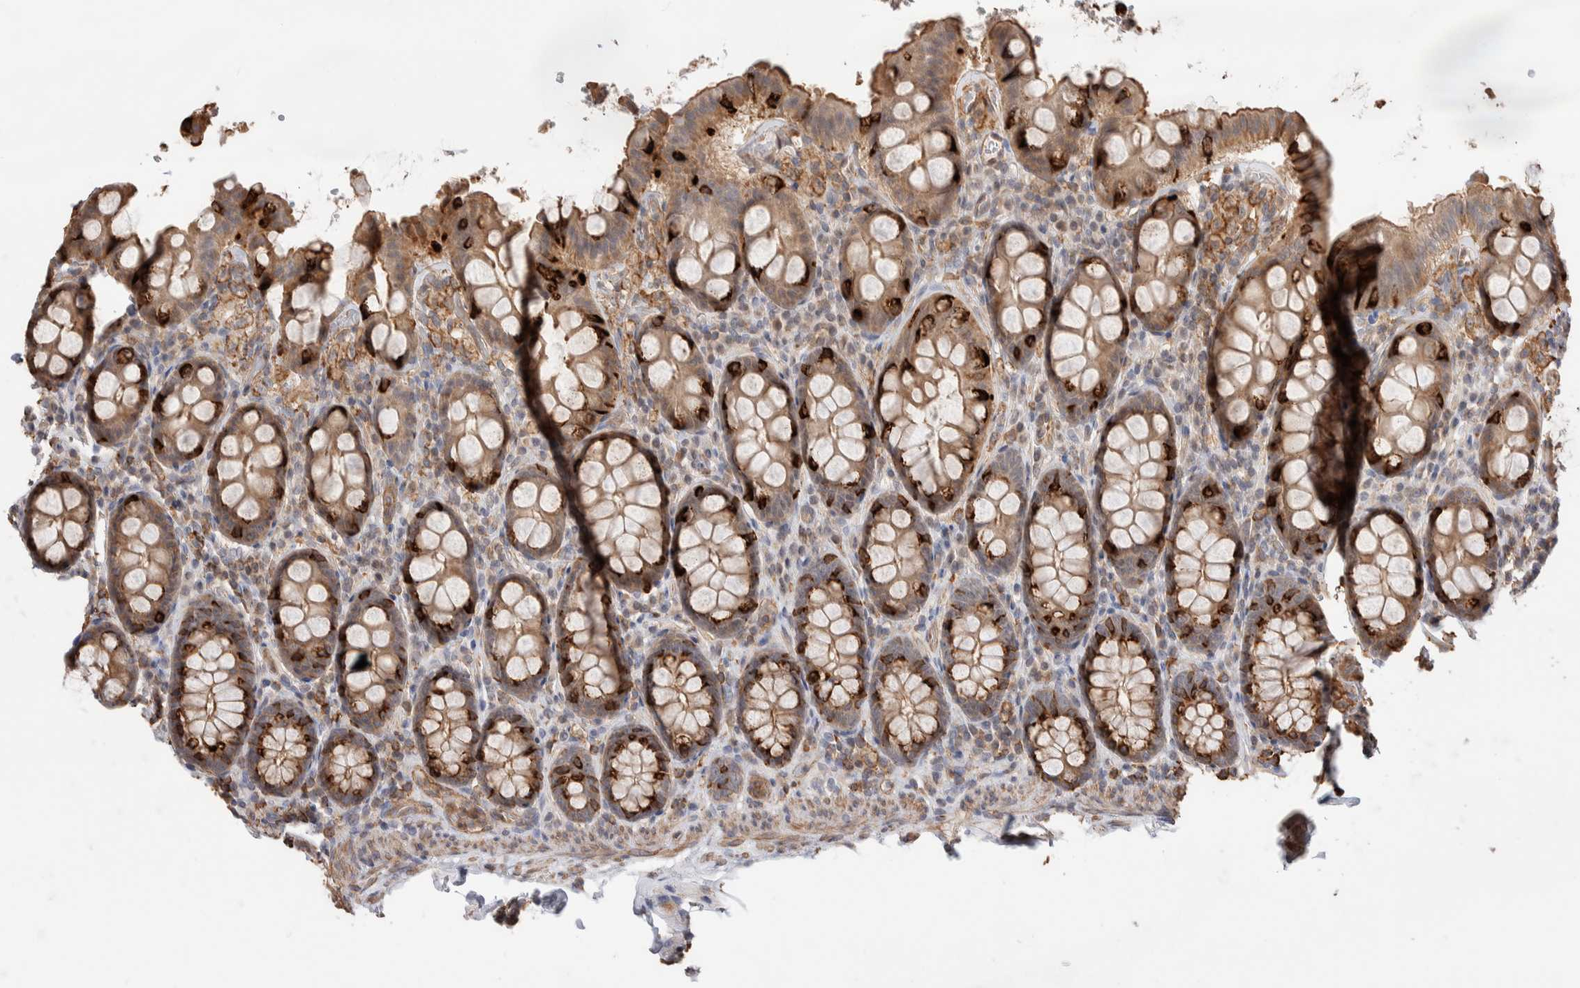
{"staining": {"intensity": "moderate", "quantity": "25%-75%", "location": "cytoplasmic/membranous"}, "tissue": "colon", "cell_type": "Endothelial cells", "image_type": "normal", "snomed": [{"axis": "morphology", "description": "Normal tissue, NOS"}, {"axis": "topography", "description": "Colon"}, {"axis": "topography", "description": "Peripheral nerve tissue"}], "caption": "The micrograph shows immunohistochemical staining of normal colon. There is moderate cytoplasmic/membranous expression is present in about 25%-75% of endothelial cells. (Stains: DAB (3,3'-diaminobenzidine) in brown, nuclei in blue, Microscopy: brightfield microscopy at high magnification).", "gene": "ZNF704", "patient": {"sex": "female", "age": 61}}